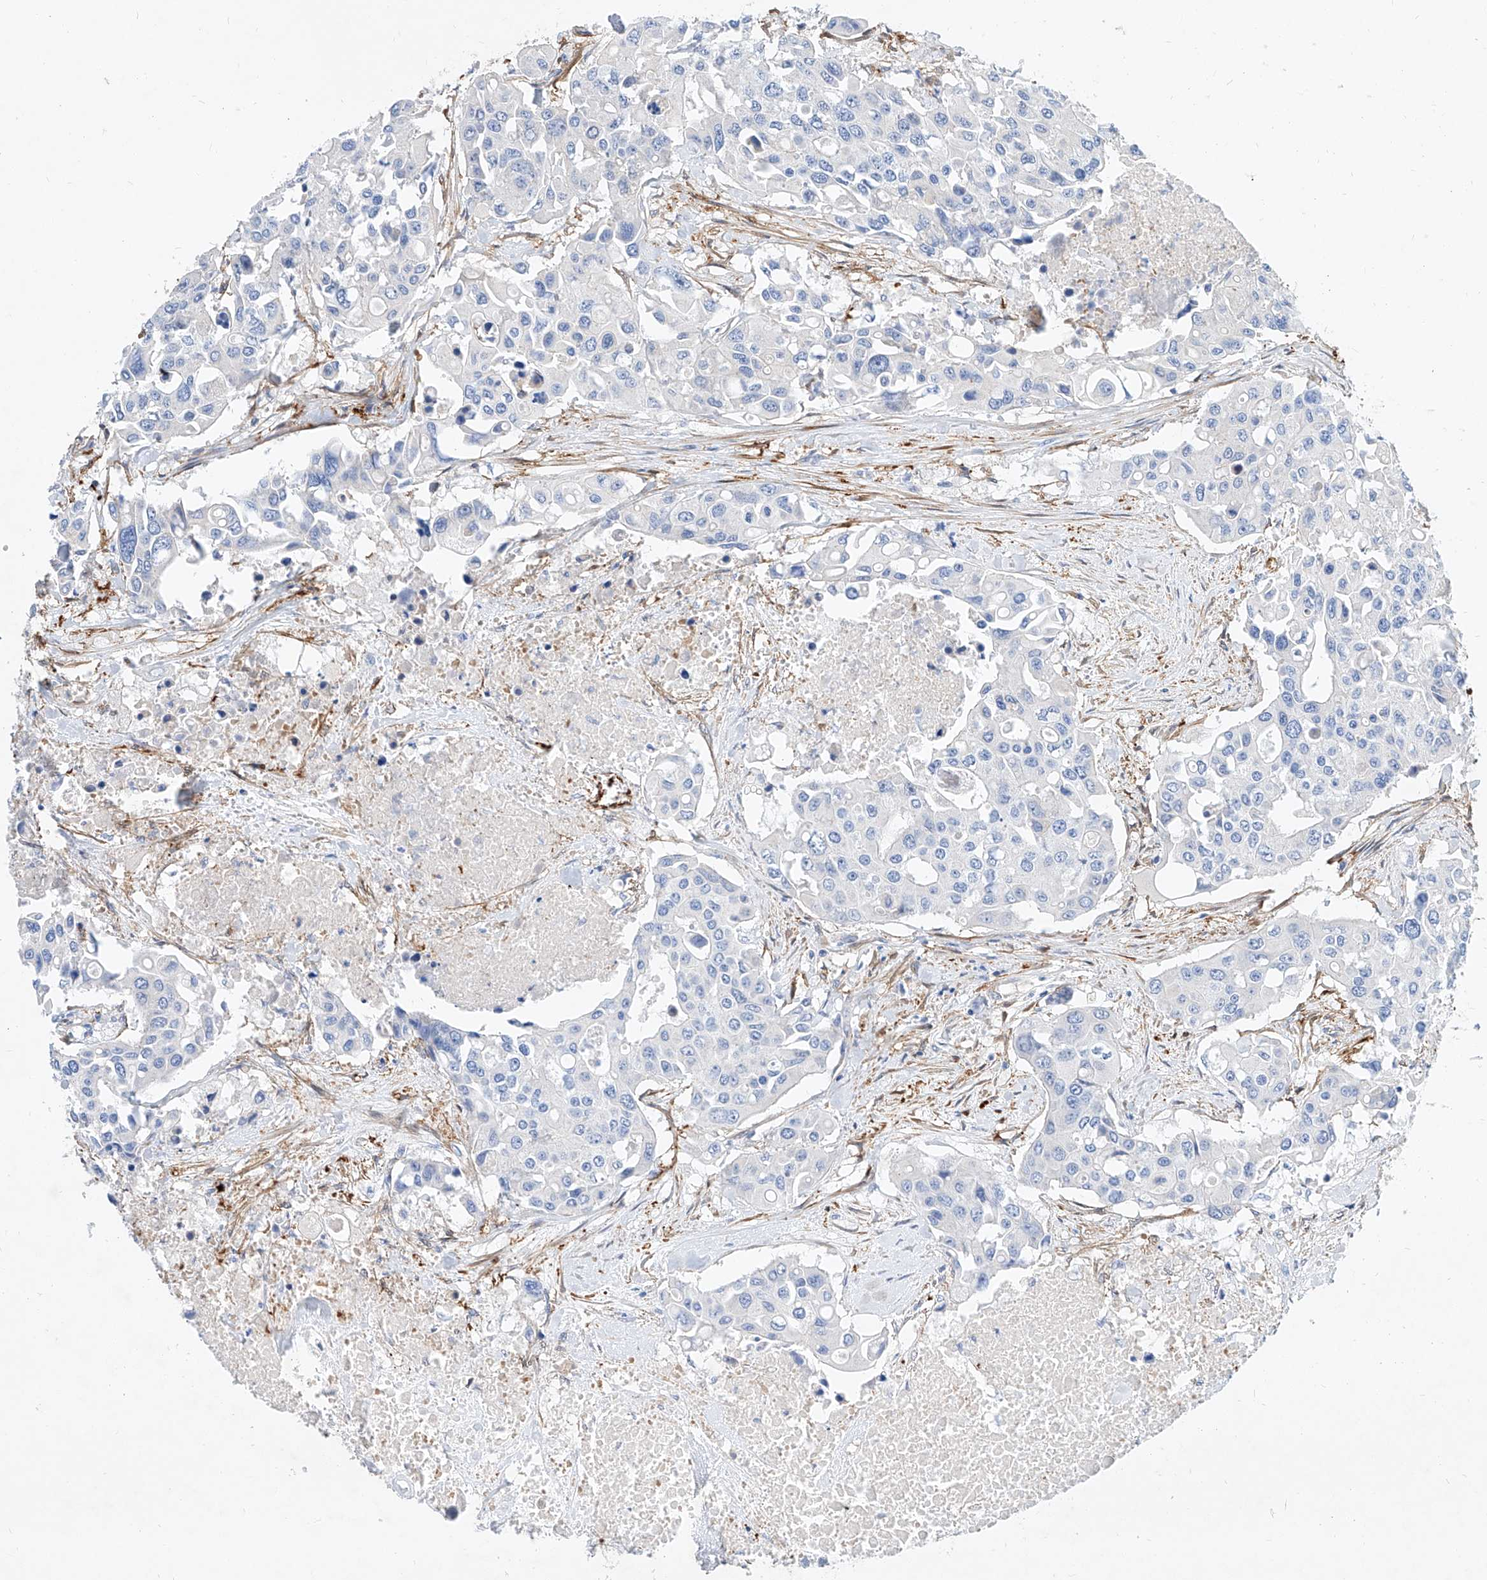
{"staining": {"intensity": "negative", "quantity": "none", "location": "none"}, "tissue": "colorectal cancer", "cell_type": "Tumor cells", "image_type": "cancer", "snomed": [{"axis": "morphology", "description": "Adenocarcinoma, NOS"}, {"axis": "topography", "description": "Colon"}], "caption": "Colorectal adenocarcinoma was stained to show a protein in brown. There is no significant positivity in tumor cells. (Brightfield microscopy of DAB immunohistochemistry at high magnification).", "gene": "TAS2R60", "patient": {"sex": "male", "age": 77}}